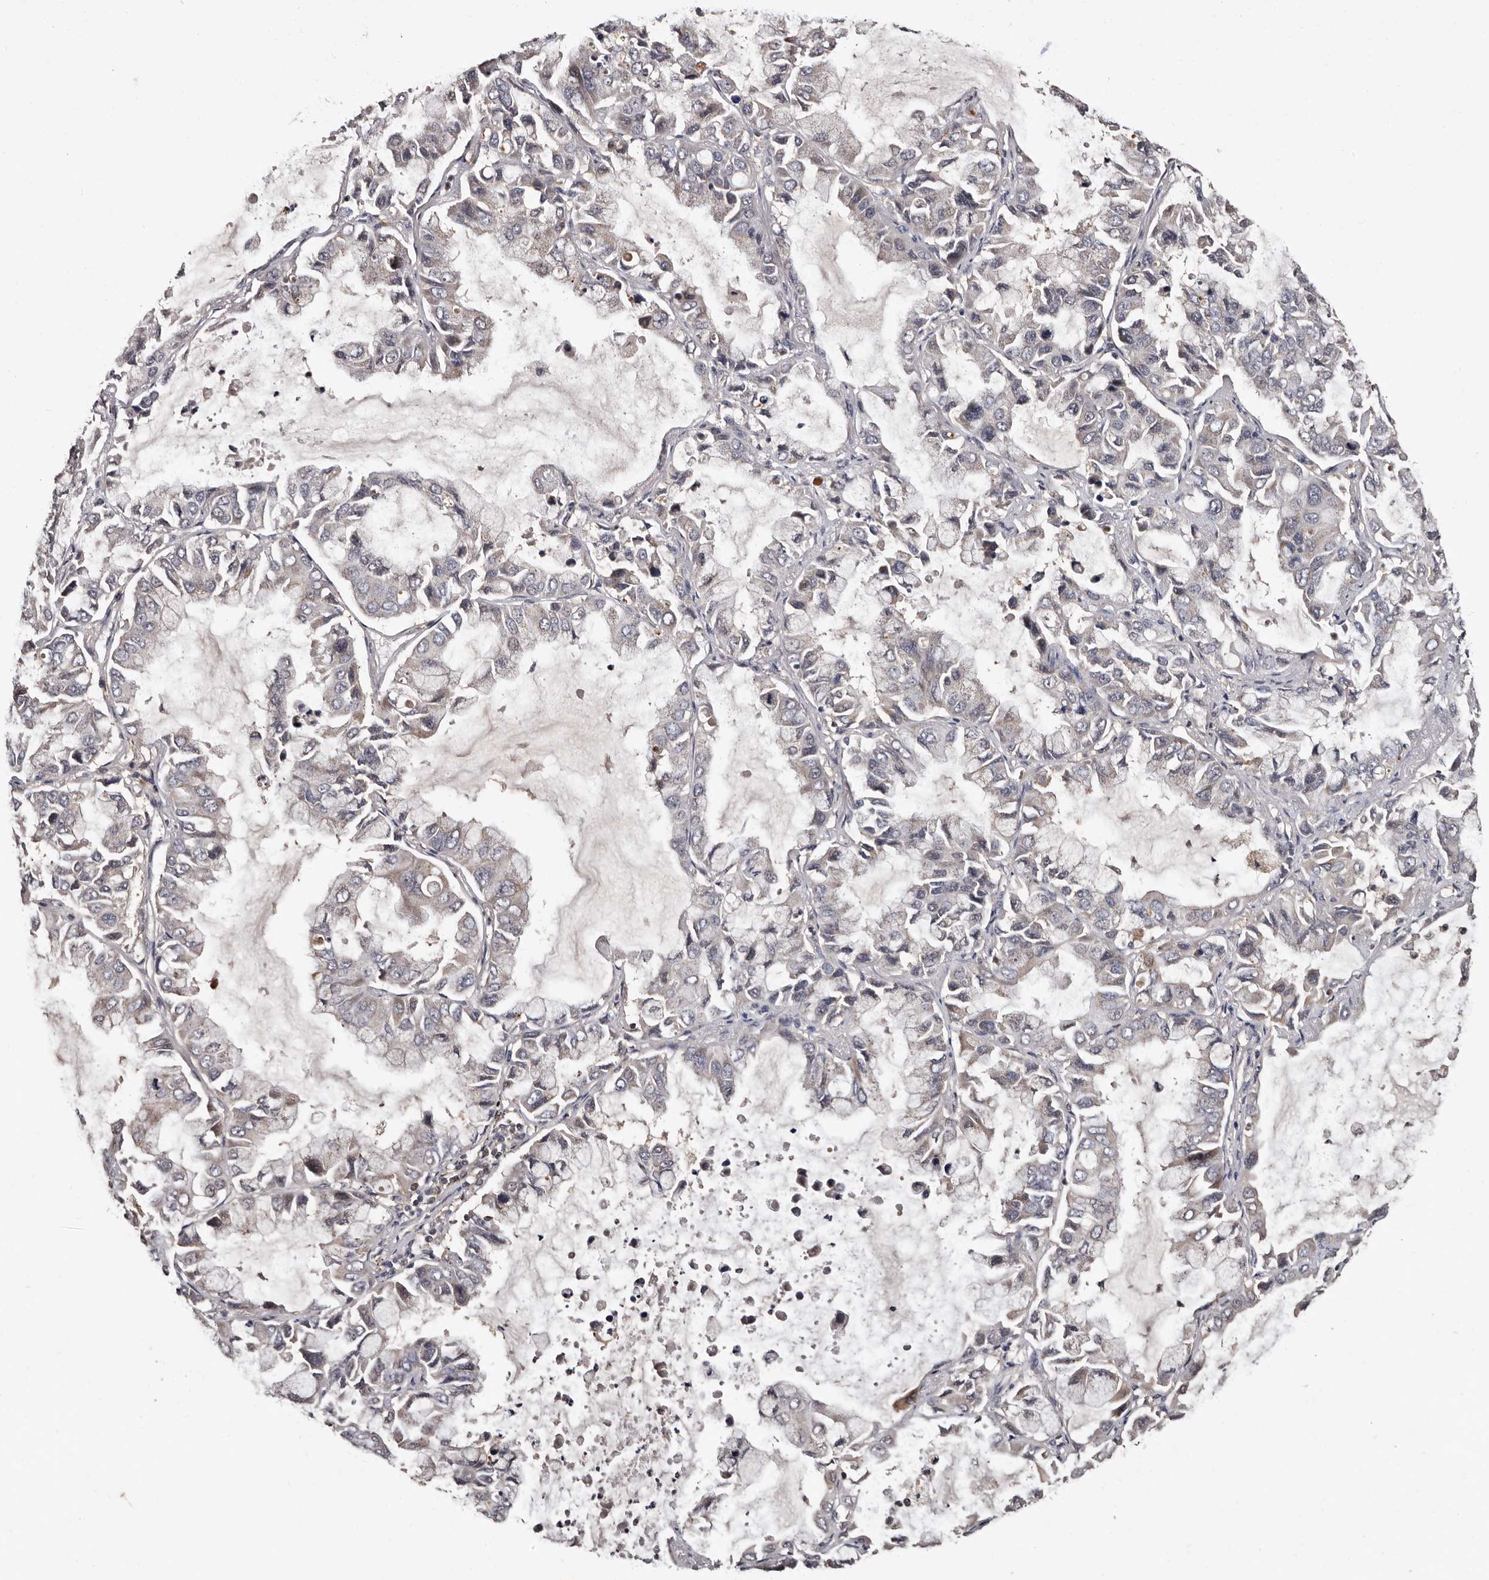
{"staining": {"intensity": "negative", "quantity": "none", "location": "none"}, "tissue": "lung cancer", "cell_type": "Tumor cells", "image_type": "cancer", "snomed": [{"axis": "morphology", "description": "Adenocarcinoma, NOS"}, {"axis": "topography", "description": "Lung"}], "caption": "Immunohistochemistry of human lung cancer reveals no staining in tumor cells. (Stains: DAB (3,3'-diaminobenzidine) IHC with hematoxylin counter stain, Microscopy: brightfield microscopy at high magnification).", "gene": "DNPH1", "patient": {"sex": "male", "age": 64}}